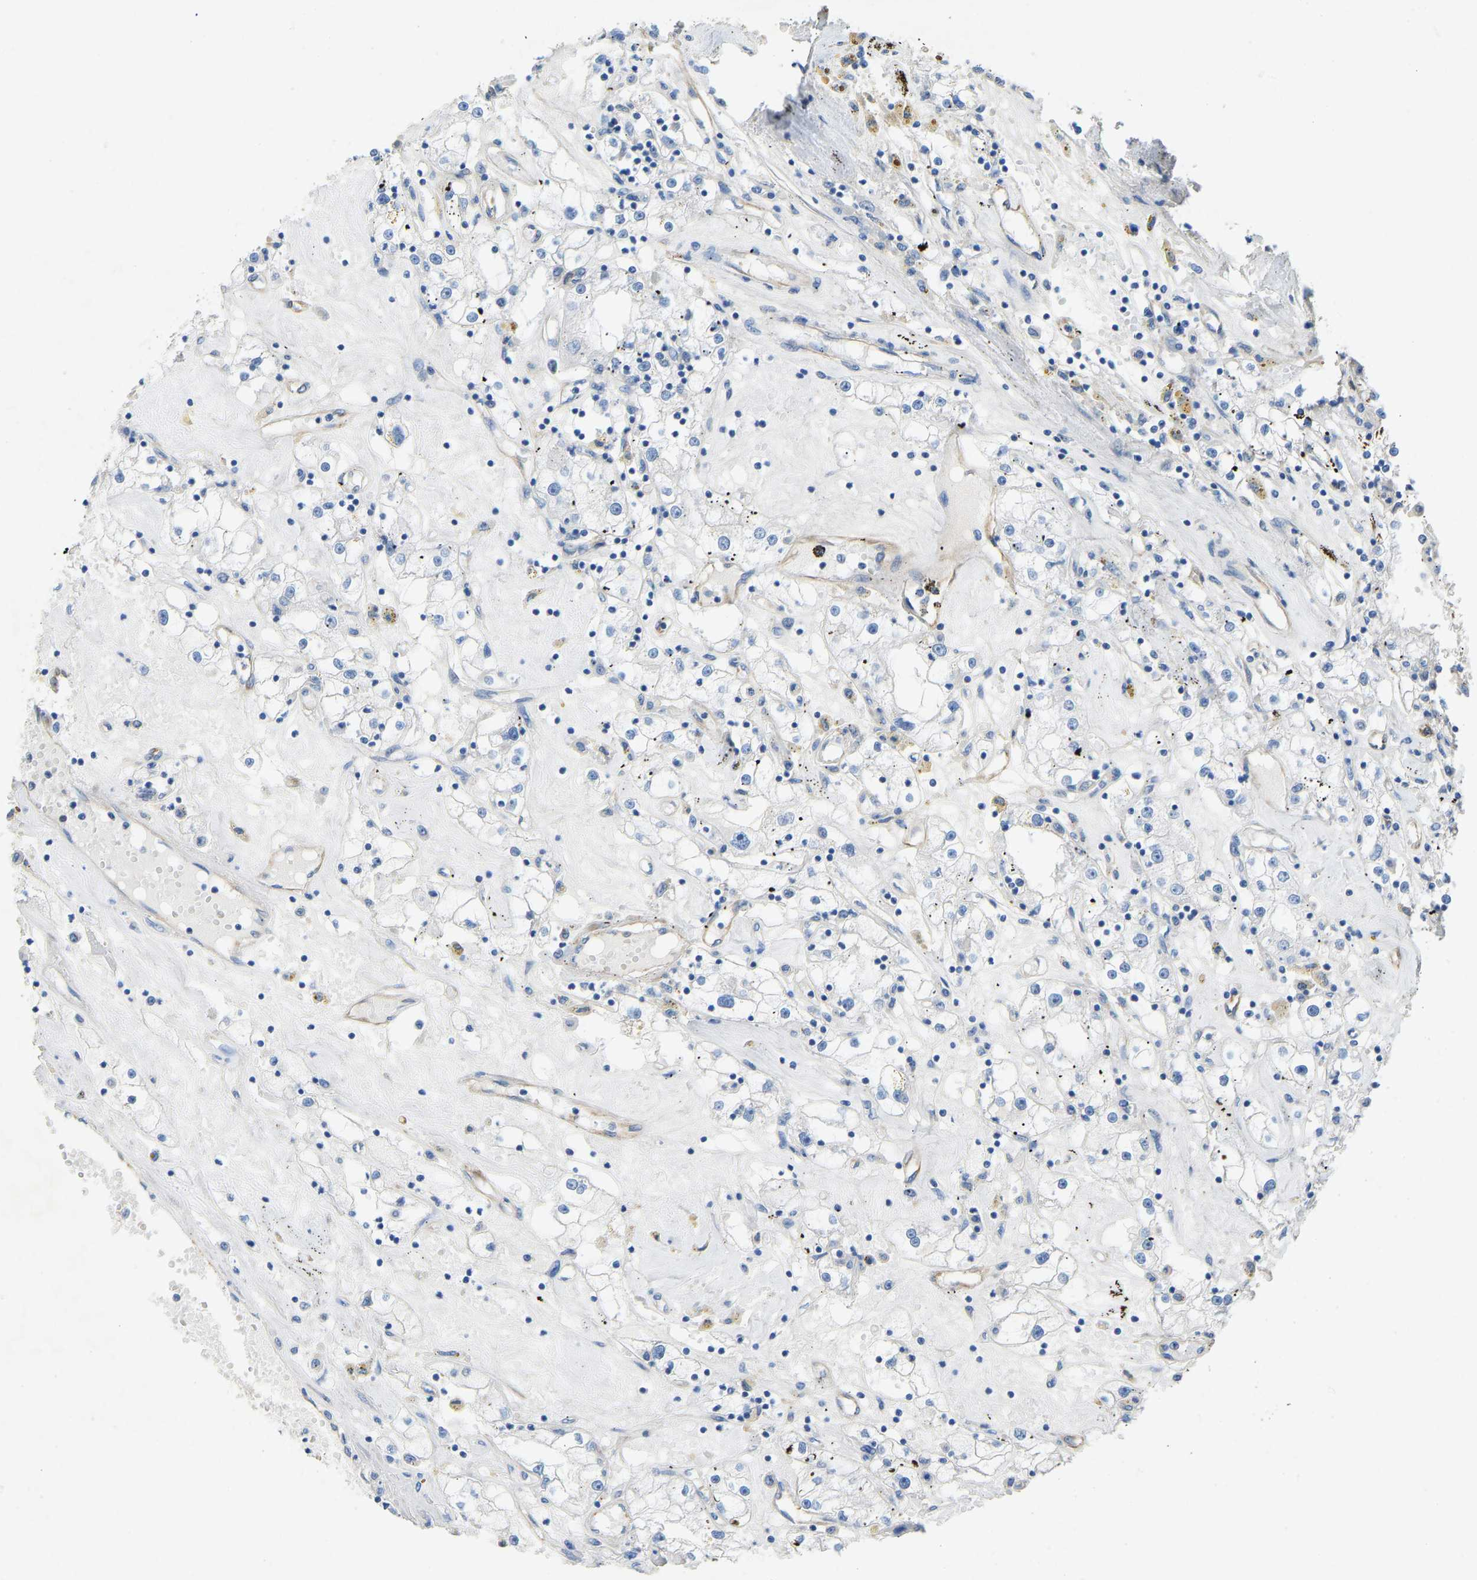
{"staining": {"intensity": "negative", "quantity": "none", "location": "none"}, "tissue": "renal cancer", "cell_type": "Tumor cells", "image_type": "cancer", "snomed": [{"axis": "morphology", "description": "Adenocarcinoma, NOS"}, {"axis": "topography", "description": "Kidney"}], "caption": "Tumor cells are negative for brown protein staining in renal cancer.", "gene": "TECTA", "patient": {"sex": "male", "age": 56}}